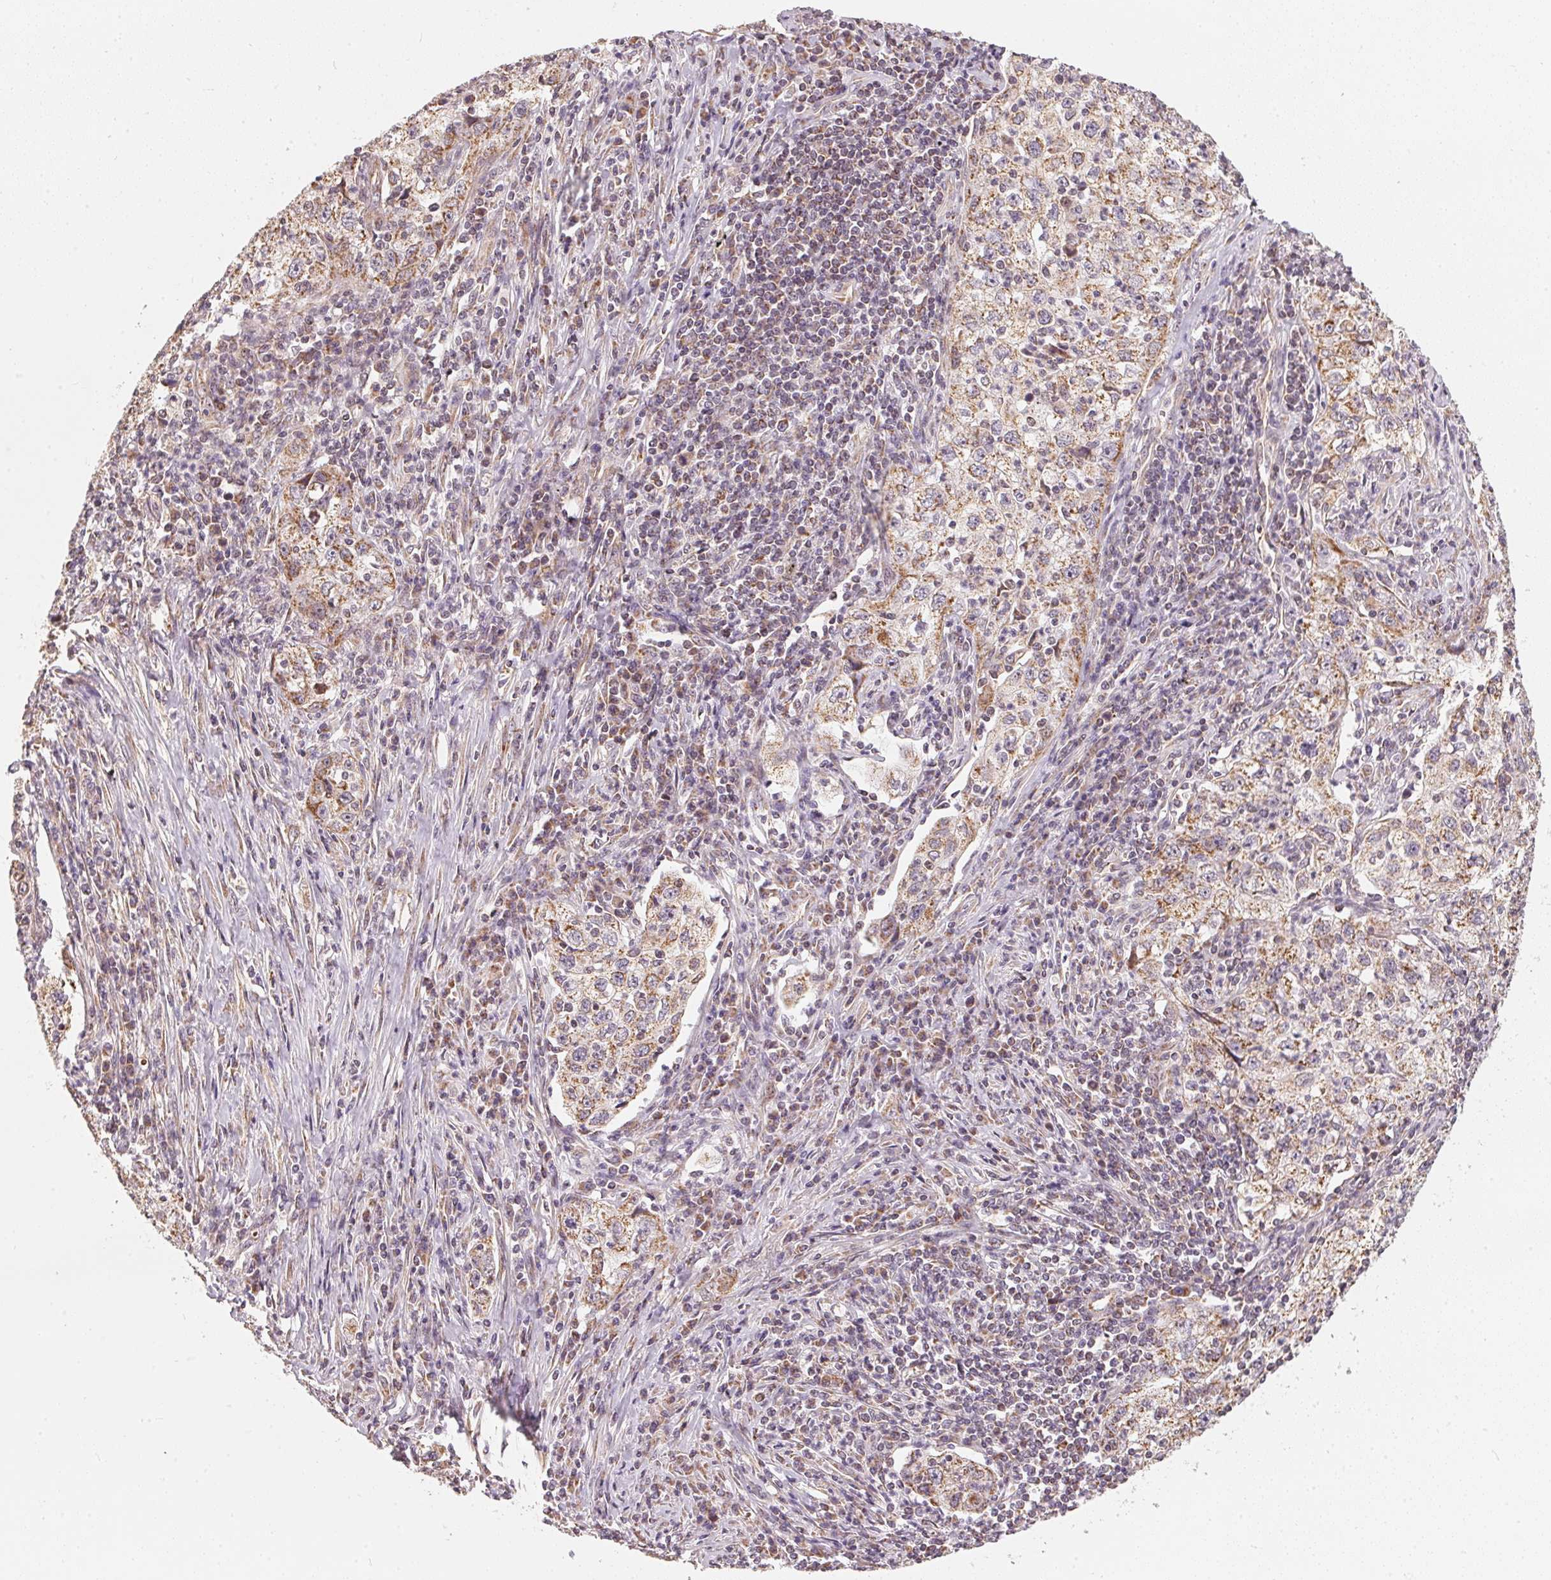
{"staining": {"intensity": "moderate", "quantity": "25%-75%", "location": "cytoplasmic/membranous"}, "tissue": "lung cancer", "cell_type": "Tumor cells", "image_type": "cancer", "snomed": [{"axis": "morphology", "description": "Squamous cell carcinoma, NOS"}, {"axis": "topography", "description": "Lung"}], "caption": "This is an image of immunohistochemistry staining of squamous cell carcinoma (lung), which shows moderate positivity in the cytoplasmic/membranous of tumor cells.", "gene": "MATCAP1", "patient": {"sex": "male", "age": 71}}